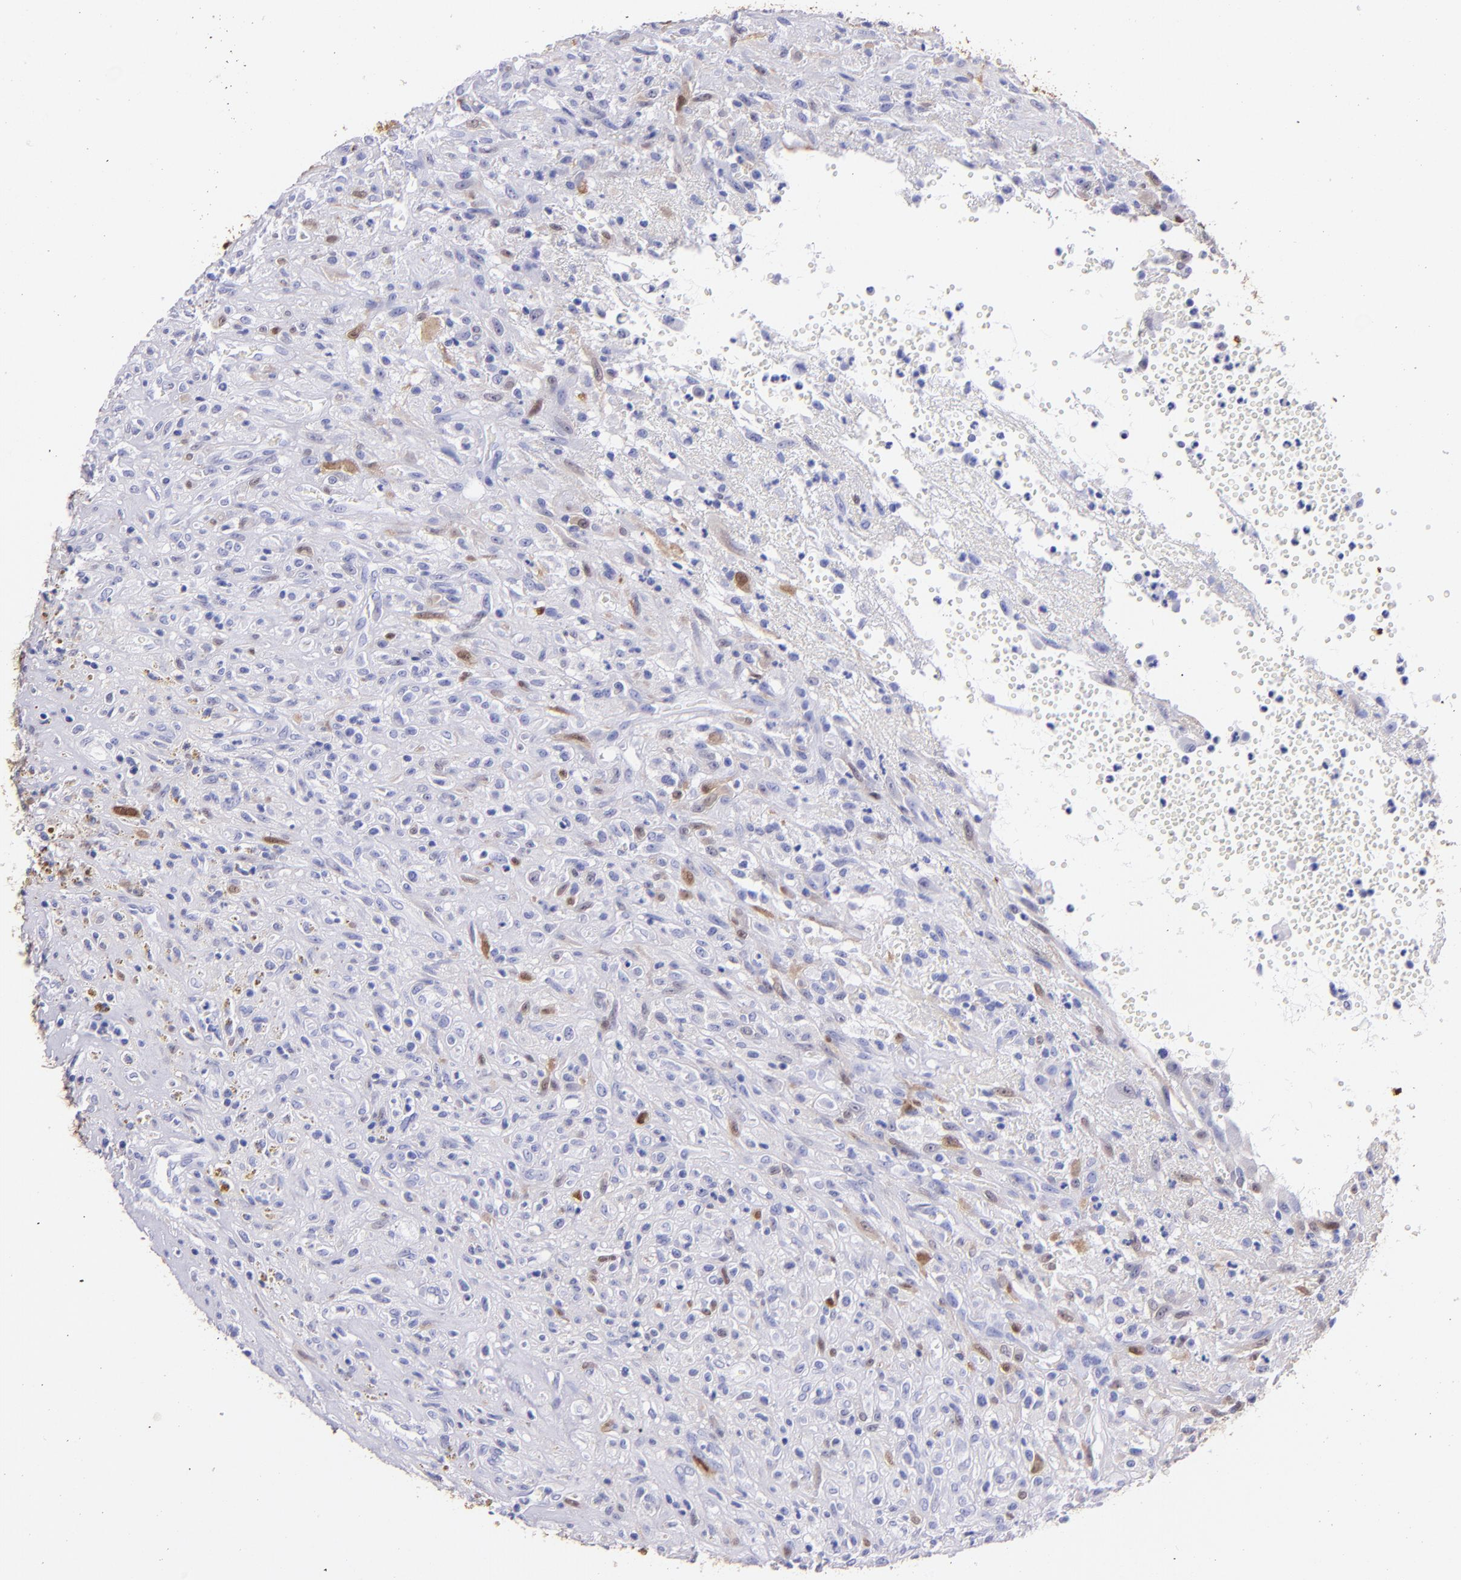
{"staining": {"intensity": "weak", "quantity": "<25%", "location": "cytoplasmic/membranous"}, "tissue": "glioma", "cell_type": "Tumor cells", "image_type": "cancer", "snomed": [{"axis": "morphology", "description": "Glioma, malignant, High grade"}, {"axis": "topography", "description": "Brain"}], "caption": "Malignant glioma (high-grade) was stained to show a protein in brown. There is no significant expression in tumor cells. (DAB immunohistochemistry (IHC), high magnification).", "gene": "UCHL1", "patient": {"sex": "male", "age": 66}}